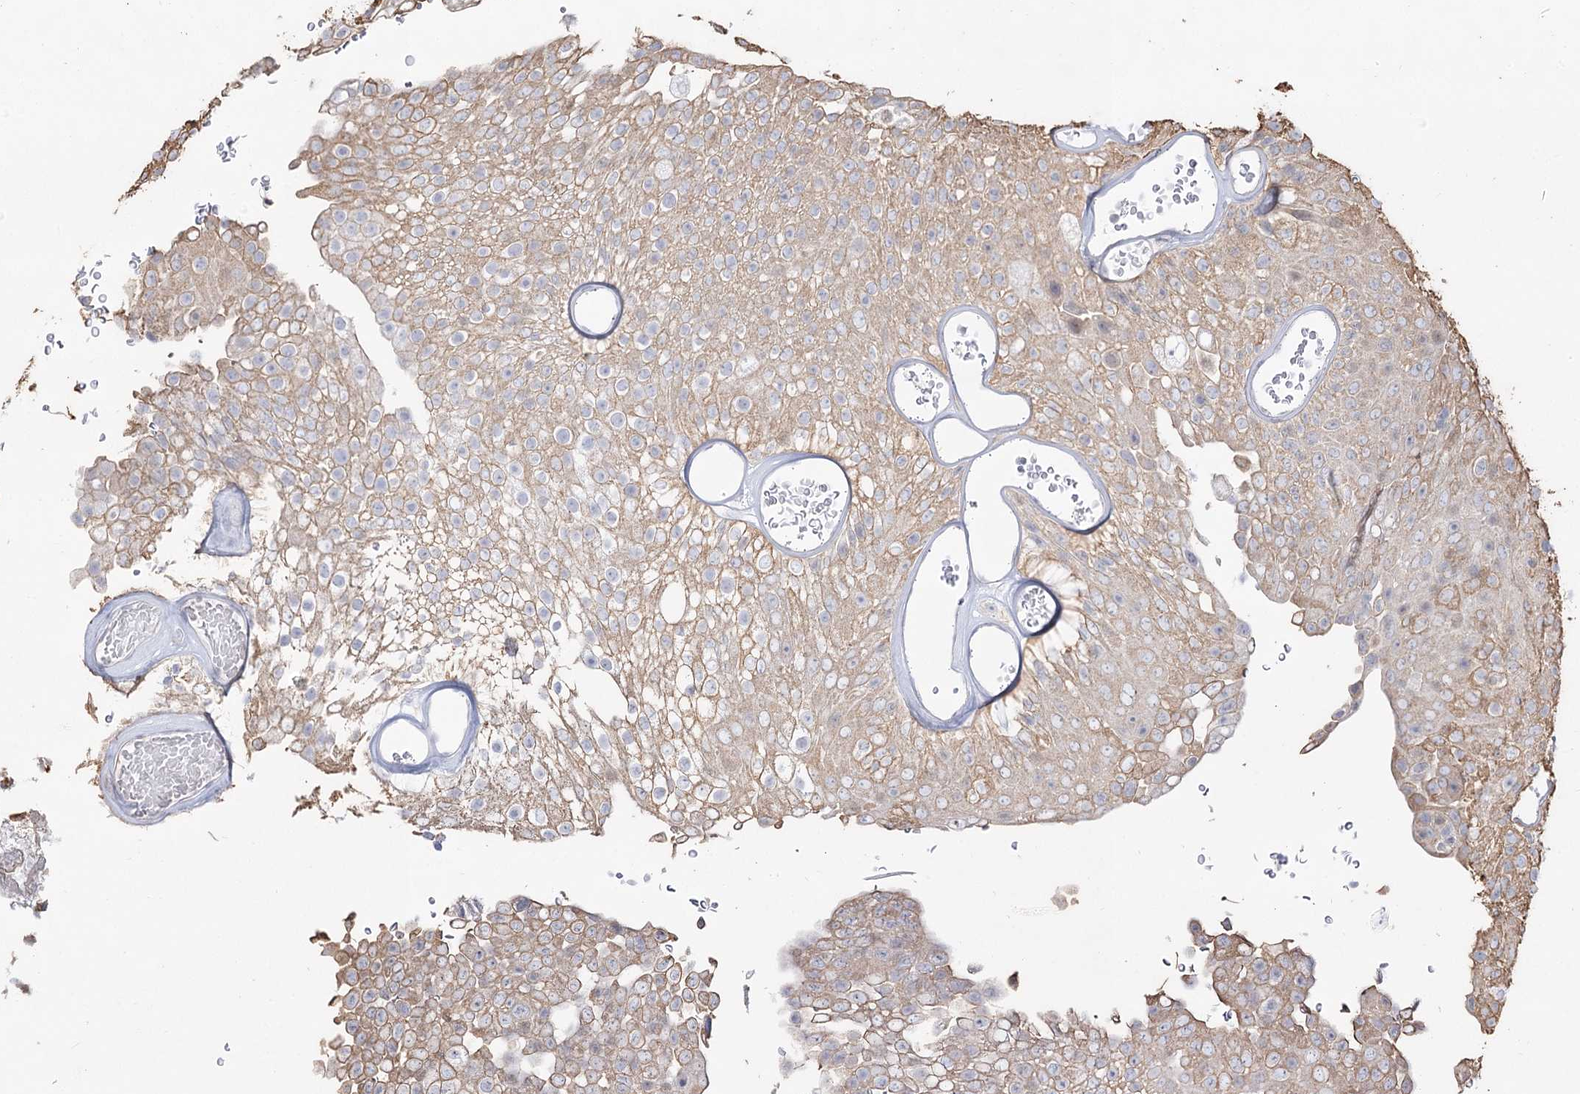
{"staining": {"intensity": "moderate", "quantity": ">75%", "location": "cytoplasmic/membranous"}, "tissue": "urothelial cancer", "cell_type": "Tumor cells", "image_type": "cancer", "snomed": [{"axis": "morphology", "description": "Urothelial carcinoma, Low grade"}, {"axis": "topography", "description": "Urinary bladder"}], "caption": "Protein staining of urothelial cancer tissue reveals moderate cytoplasmic/membranous staining in about >75% of tumor cells.", "gene": "DDX50", "patient": {"sex": "male", "age": 78}}